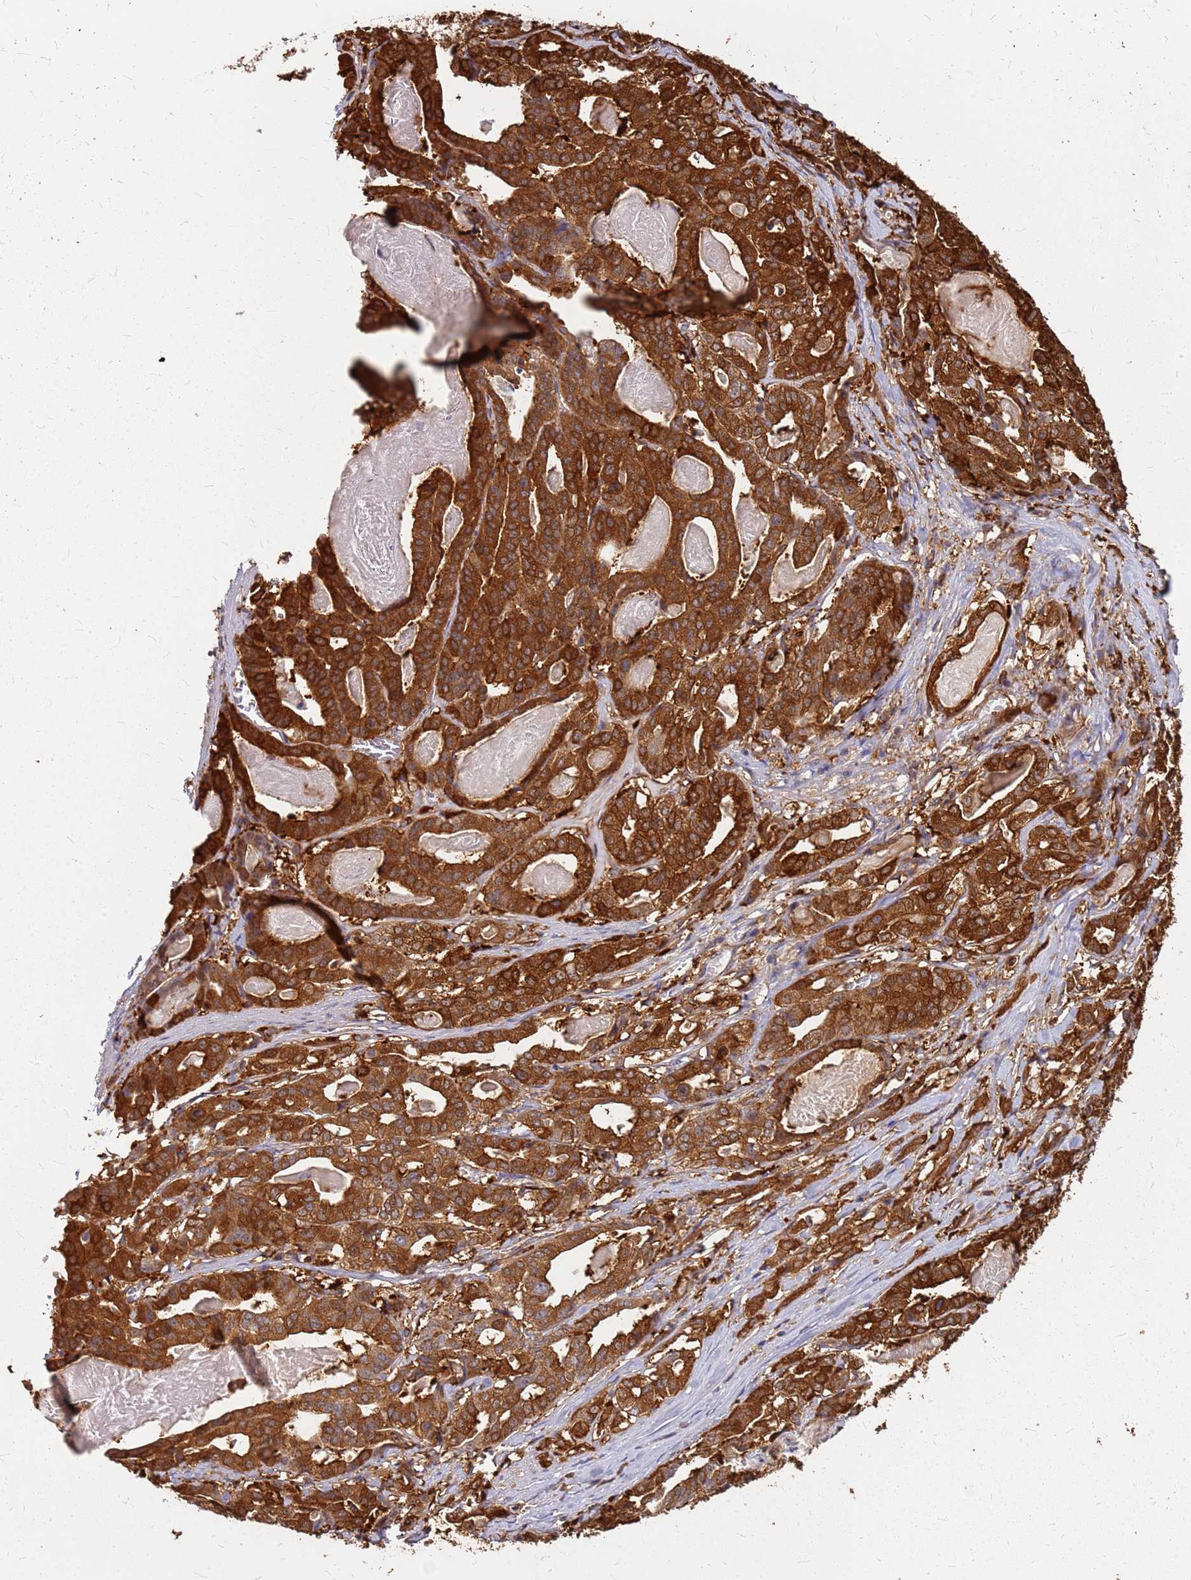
{"staining": {"intensity": "strong", "quantity": ">75%", "location": "cytoplasmic/membranous"}, "tissue": "stomach cancer", "cell_type": "Tumor cells", "image_type": "cancer", "snomed": [{"axis": "morphology", "description": "Adenocarcinoma, NOS"}, {"axis": "topography", "description": "Stomach"}], "caption": "This photomicrograph reveals adenocarcinoma (stomach) stained with immunohistochemistry (IHC) to label a protein in brown. The cytoplasmic/membranous of tumor cells show strong positivity for the protein. Nuclei are counter-stained blue.", "gene": "HDX", "patient": {"sex": "male", "age": 48}}